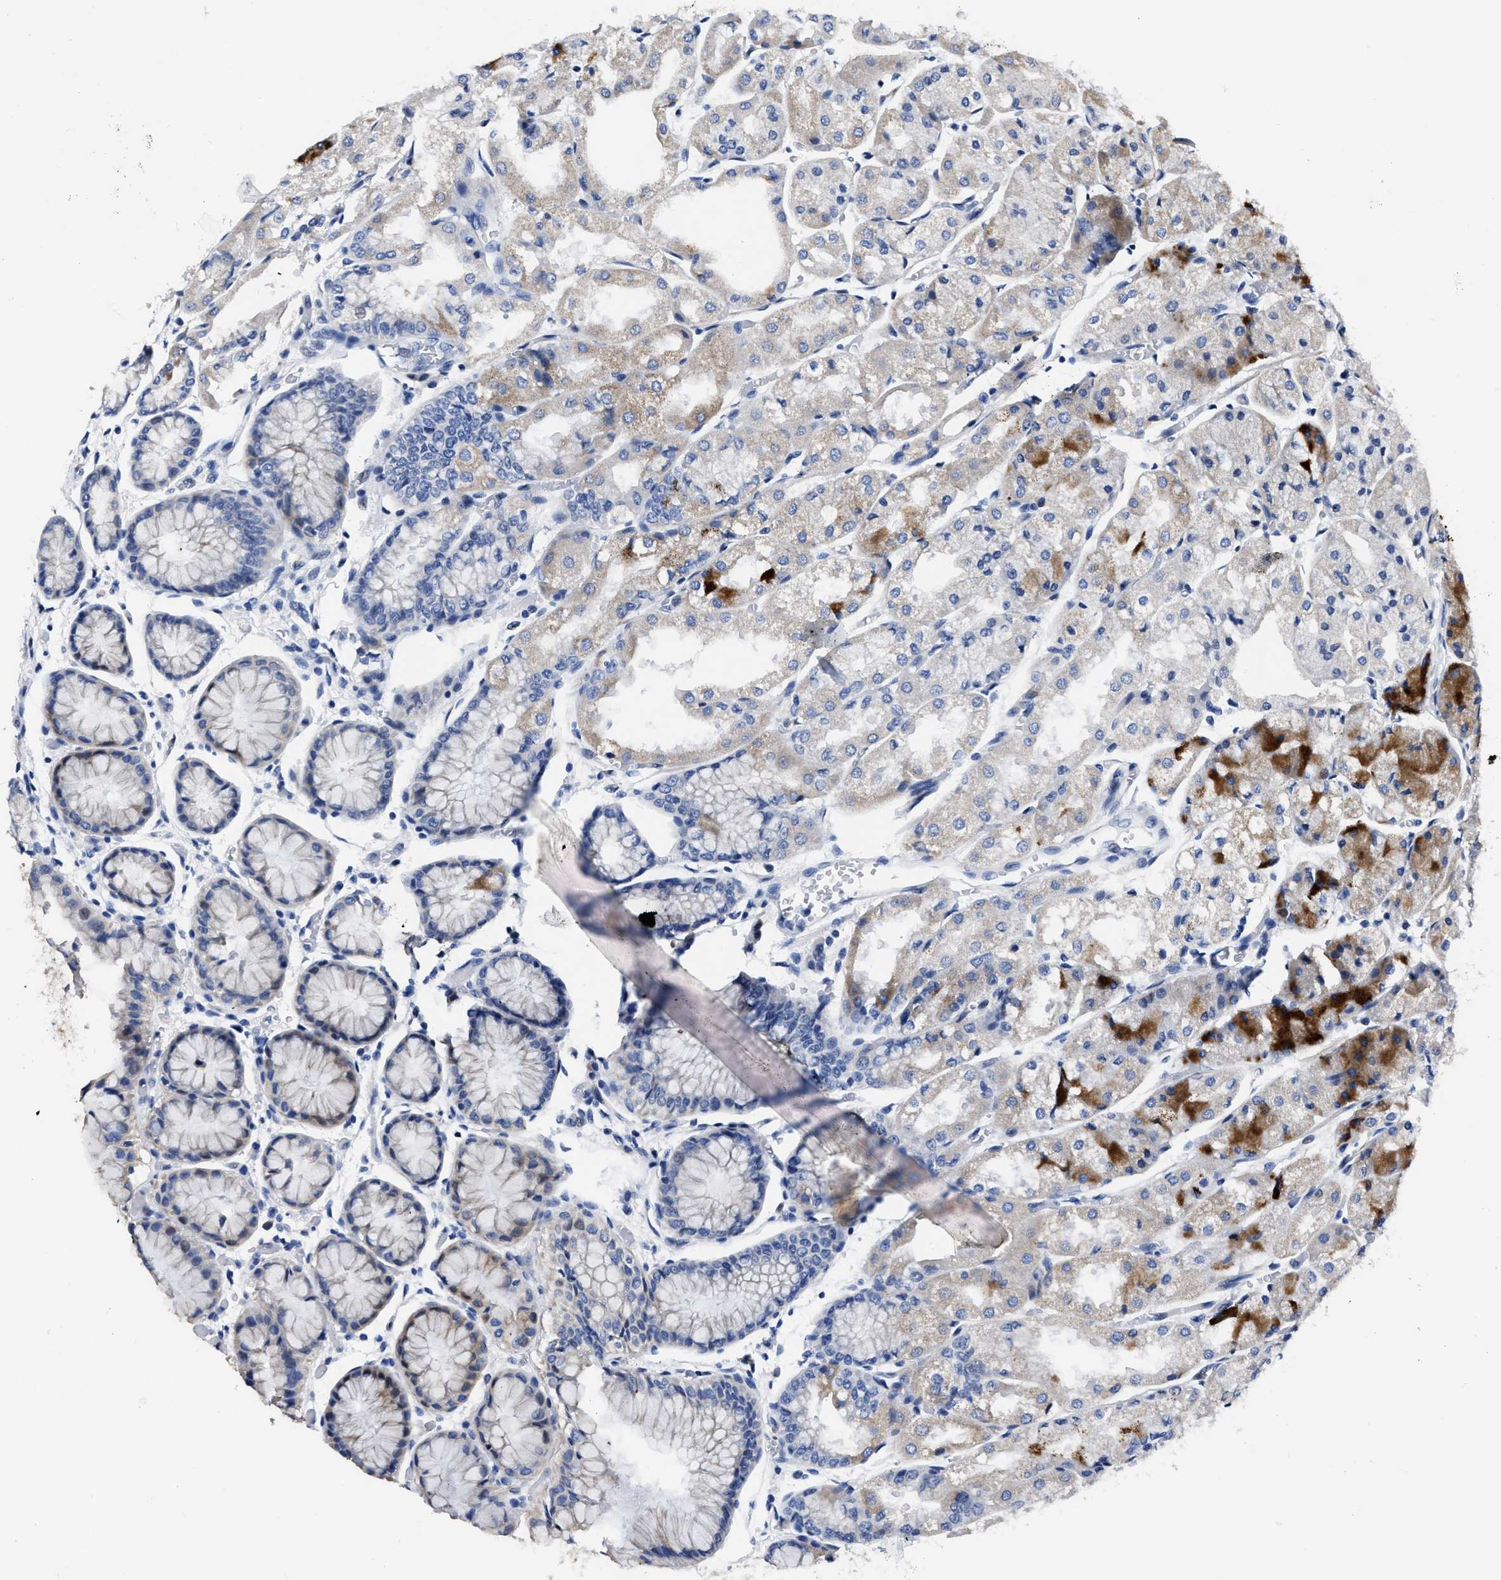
{"staining": {"intensity": "strong", "quantity": "<25%", "location": "cytoplasmic/membranous"}, "tissue": "stomach", "cell_type": "Glandular cells", "image_type": "normal", "snomed": [{"axis": "morphology", "description": "Normal tissue, NOS"}, {"axis": "topography", "description": "Stomach, upper"}], "caption": "Brown immunohistochemical staining in normal human stomach demonstrates strong cytoplasmic/membranous staining in about <25% of glandular cells.", "gene": "MOV10L1", "patient": {"sex": "male", "age": 72}}